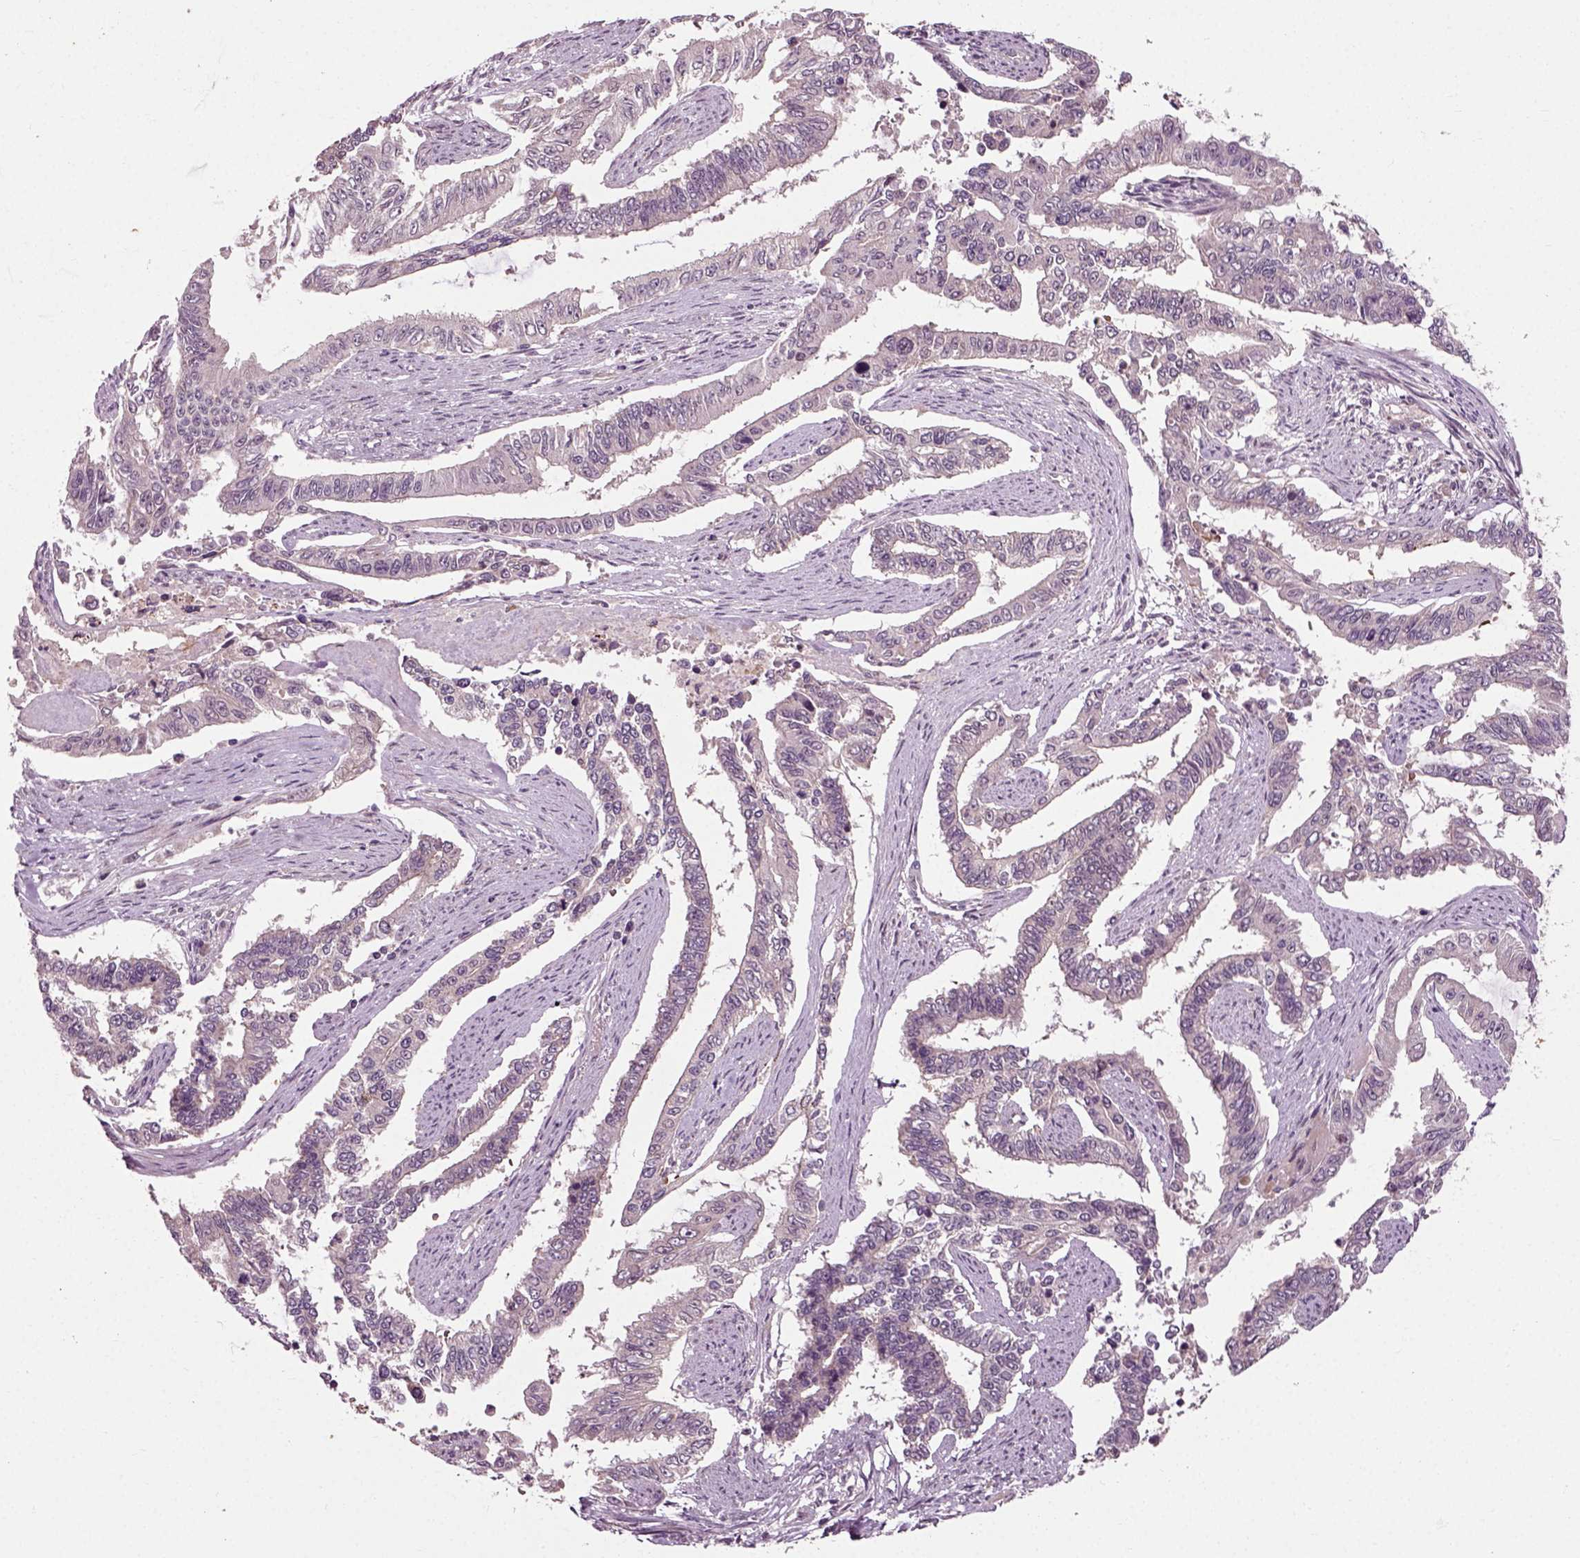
{"staining": {"intensity": "negative", "quantity": "none", "location": "none"}, "tissue": "endometrial cancer", "cell_type": "Tumor cells", "image_type": "cancer", "snomed": [{"axis": "morphology", "description": "Adenocarcinoma, NOS"}, {"axis": "topography", "description": "Uterus"}], "caption": "Immunohistochemistry of endometrial adenocarcinoma reveals no positivity in tumor cells.", "gene": "PLCD3", "patient": {"sex": "female", "age": 59}}